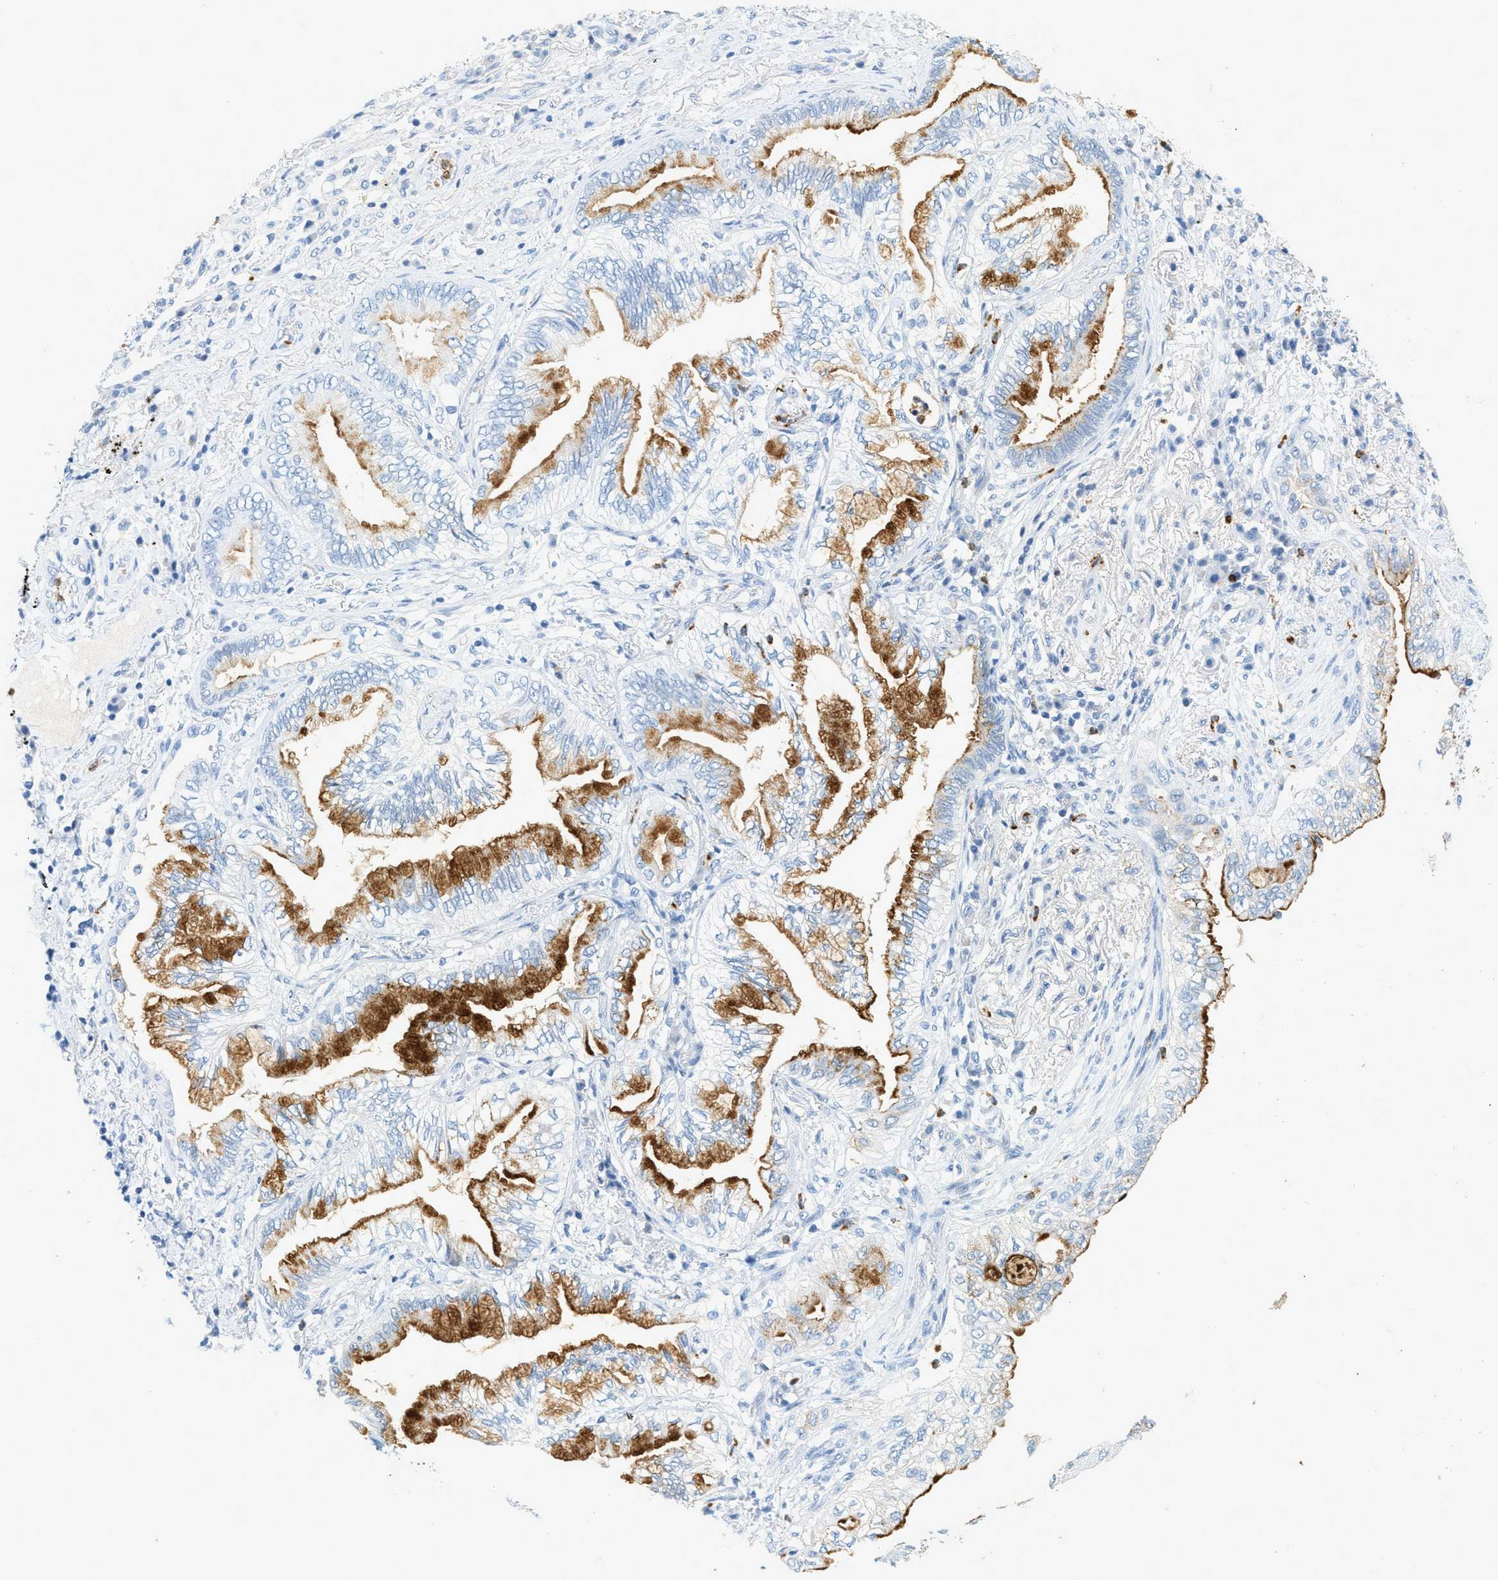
{"staining": {"intensity": "moderate", "quantity": ">75%", "location": "cytoplasmic/membranous"}, "tissue": "lung cancer", "cell_type": "Tumor cells", "image_type": "cancer", "snomed": [{"axis": "morphology", "description": "Normal tissue, NOS"}, {"axis": "morphology", "description": "Adenocarcinoma, NOS"}, {"axis": "topography", "description": "Bronchus"}, {"axis": "topography", "description": "Lung"}], "caption": "Human lung adenocarcinoma stained with a brown dye demonstrates moderate cytoplasmic/membranous positive staining in approximately >75% of tumor cells.", "gene": "LCN2", "patient": {"sex": "female", "age": 70}}